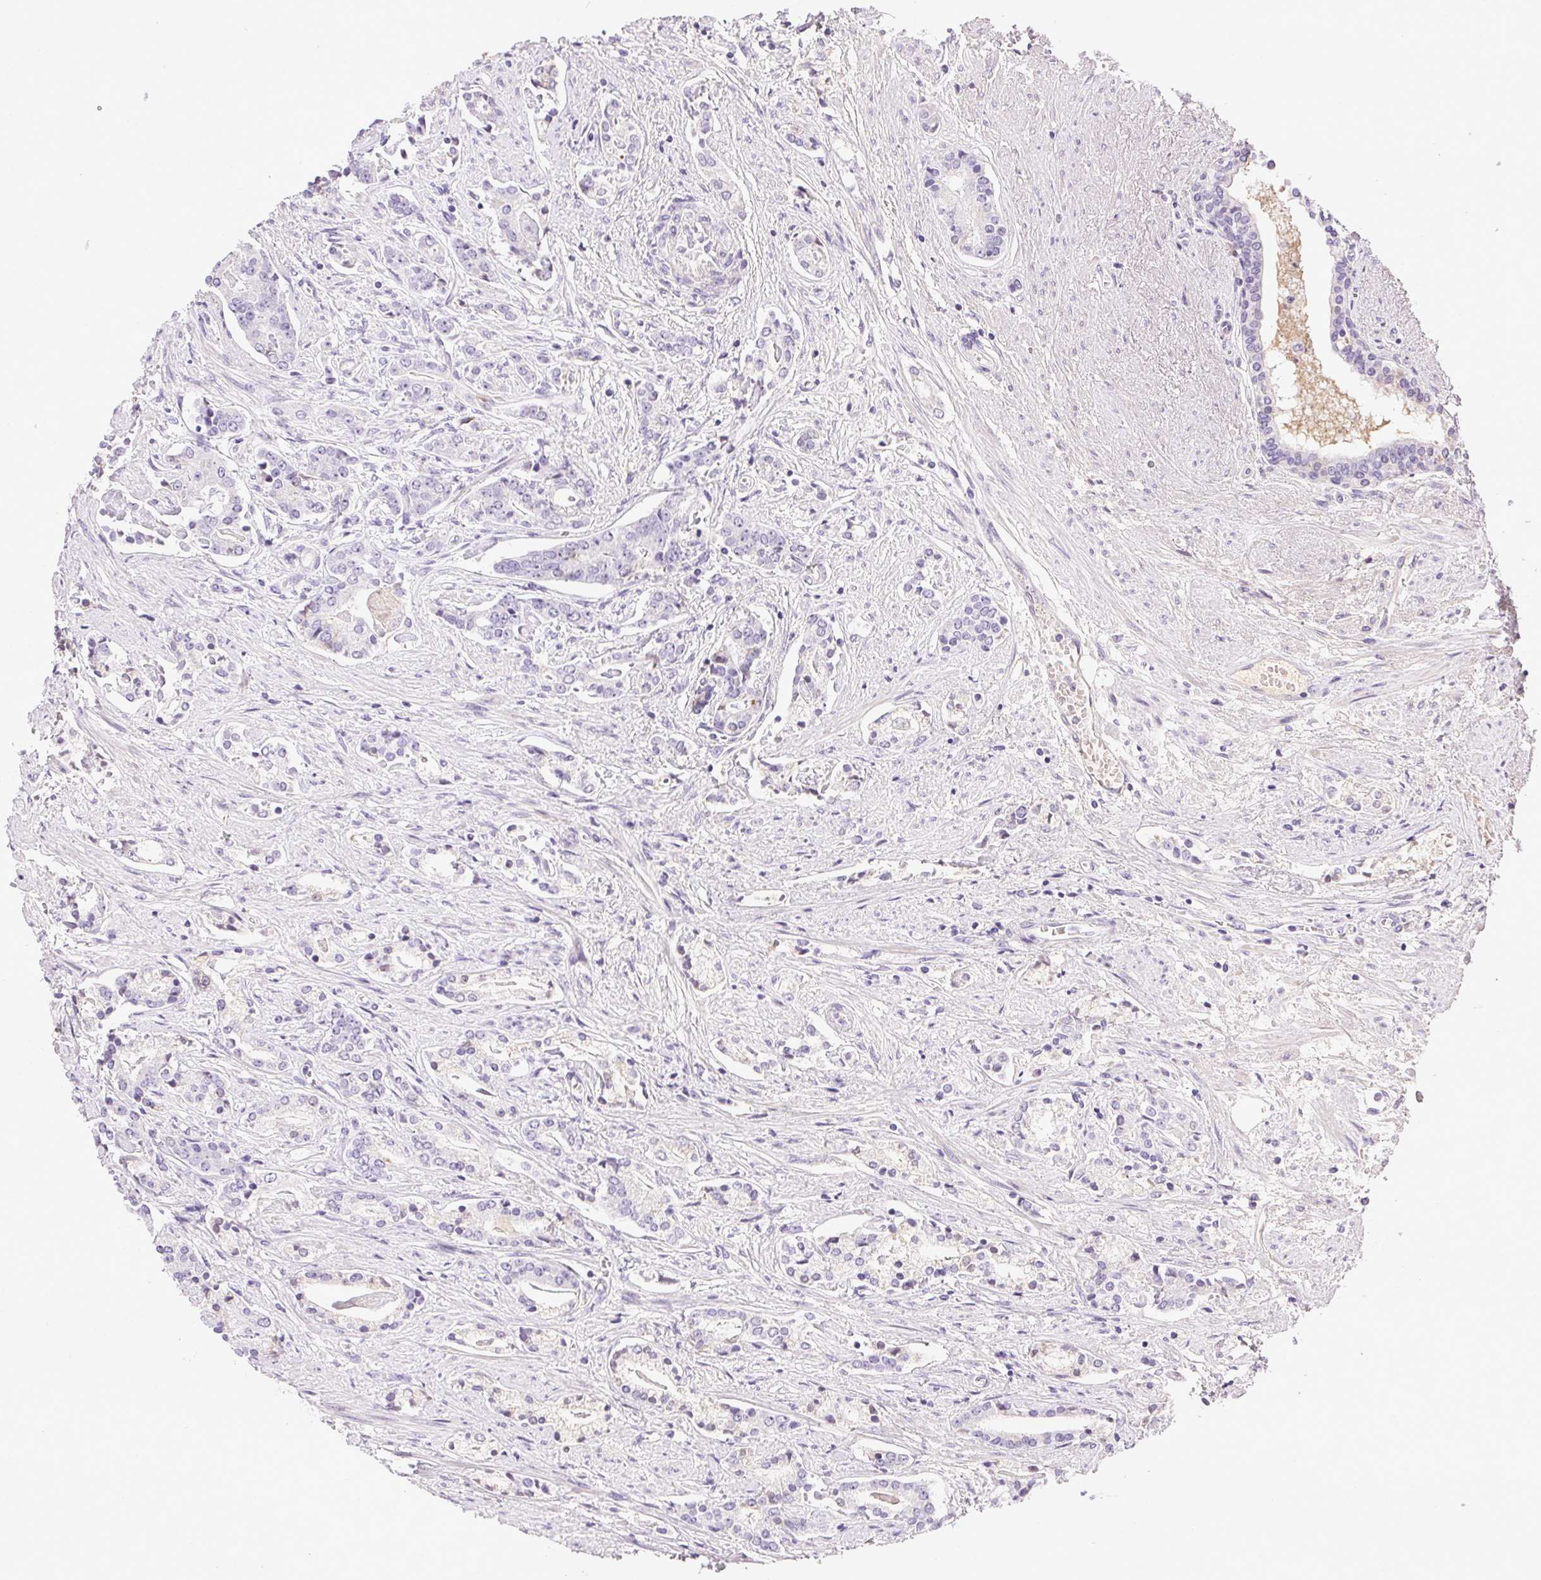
{"staining": {"intensity": "negative", "quantity": "none", "location": "none"}, "tissue": "prostate cancer", "cell_type": "Tumor cells", "image_type": "cancer", "snomed": [{"axis": "morphology", "description": "Adenocarcinoma, NOS"}, {"axis": "topography", "description": "Prostate"}], "caption": "This is a histopathology image of immunohistochemistry staining of adenocarcinoma (prostate), which shows no expression in tumor cells. (Immunohistochemistry (ihc), brightfield microscopy, high magnification).", "gene": "BPIFB2", "patient": {"sex": "male", "age": 64}}